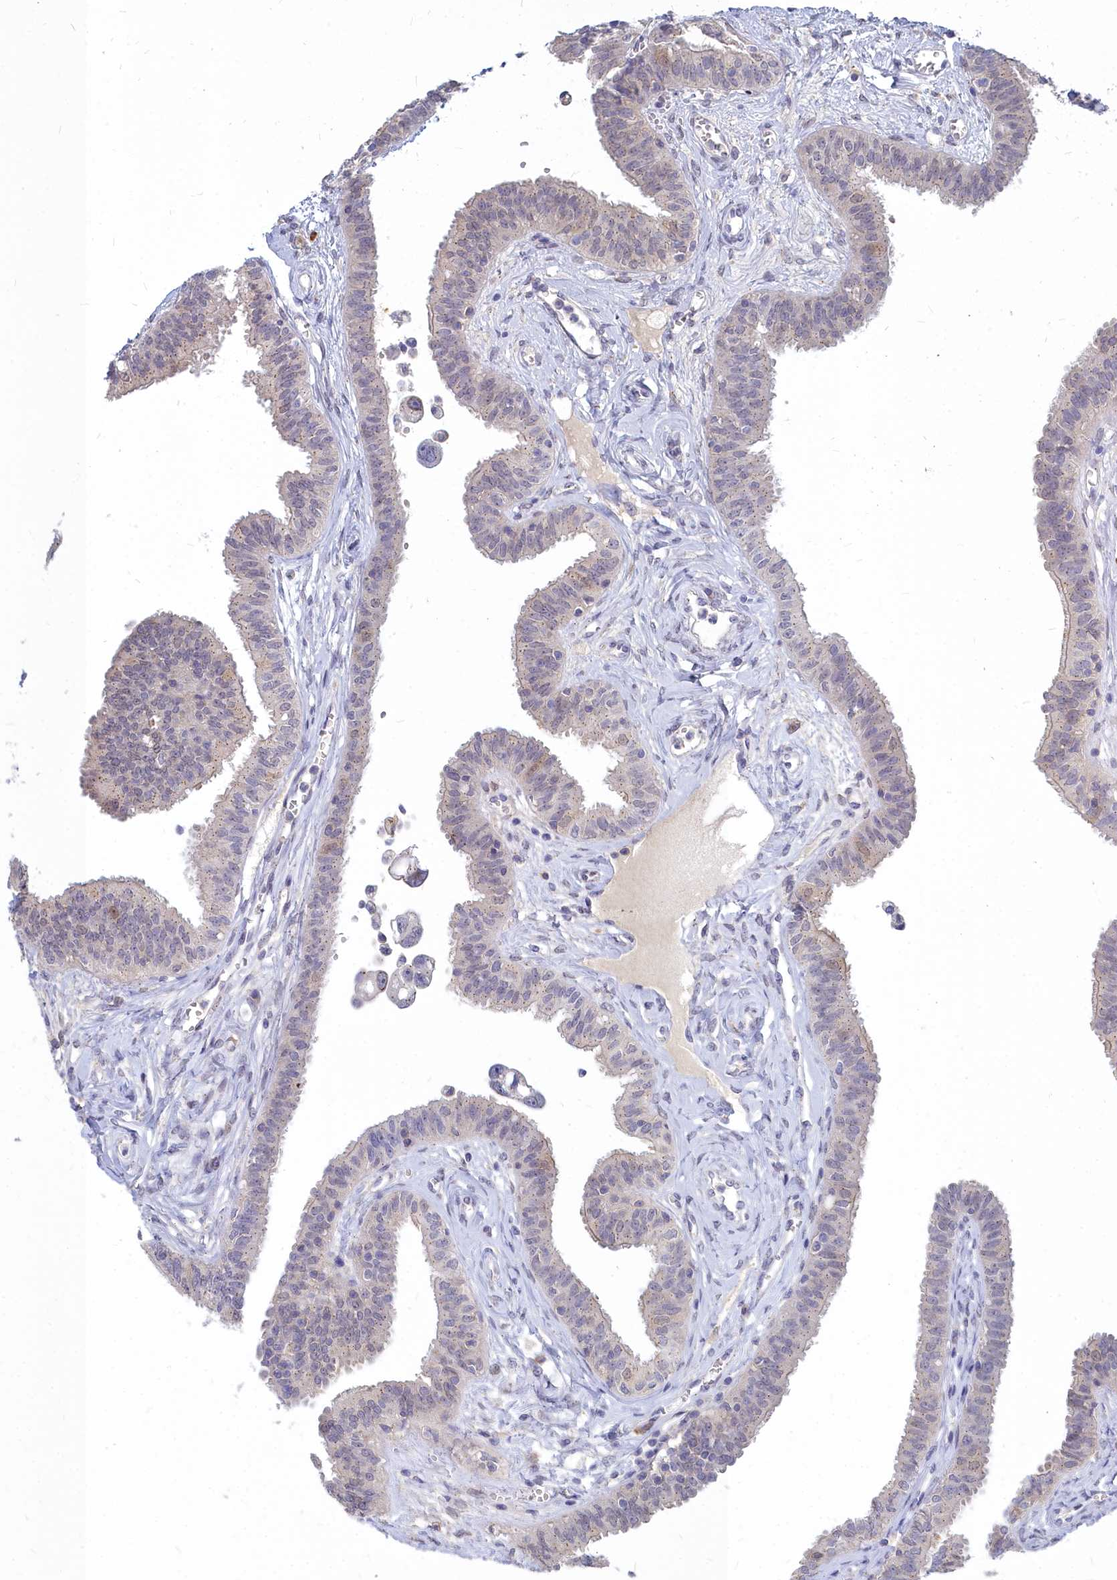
{"staining": {"intensity": "weak", "quantity": "25%-75%", "location": "cytoplasmic/membranous,nuclear"}, "tissue": "fallopian tube", "cell_type": "Glandular cells", "image_type": "normal", "snomed": [{"axis": "morphology", "description": "Normal tissue, NOS"}, {"axis": "morphology", "description": "Carcinoma, NOS"}, {"axis": "topography", "description": "Fallopian tube"}, {"axis": "topography", "description": "Ovary"}], "caption": "Unremarkable fallopian tube demonstrates weak cytoplasmic/membranous,nuclear staining in about 25%-75% of glandular cells (IHC, brightfield microscopy, high magnification)..", "gene": "NOXA1", "patient": {"sex": "female", "age": 59}}